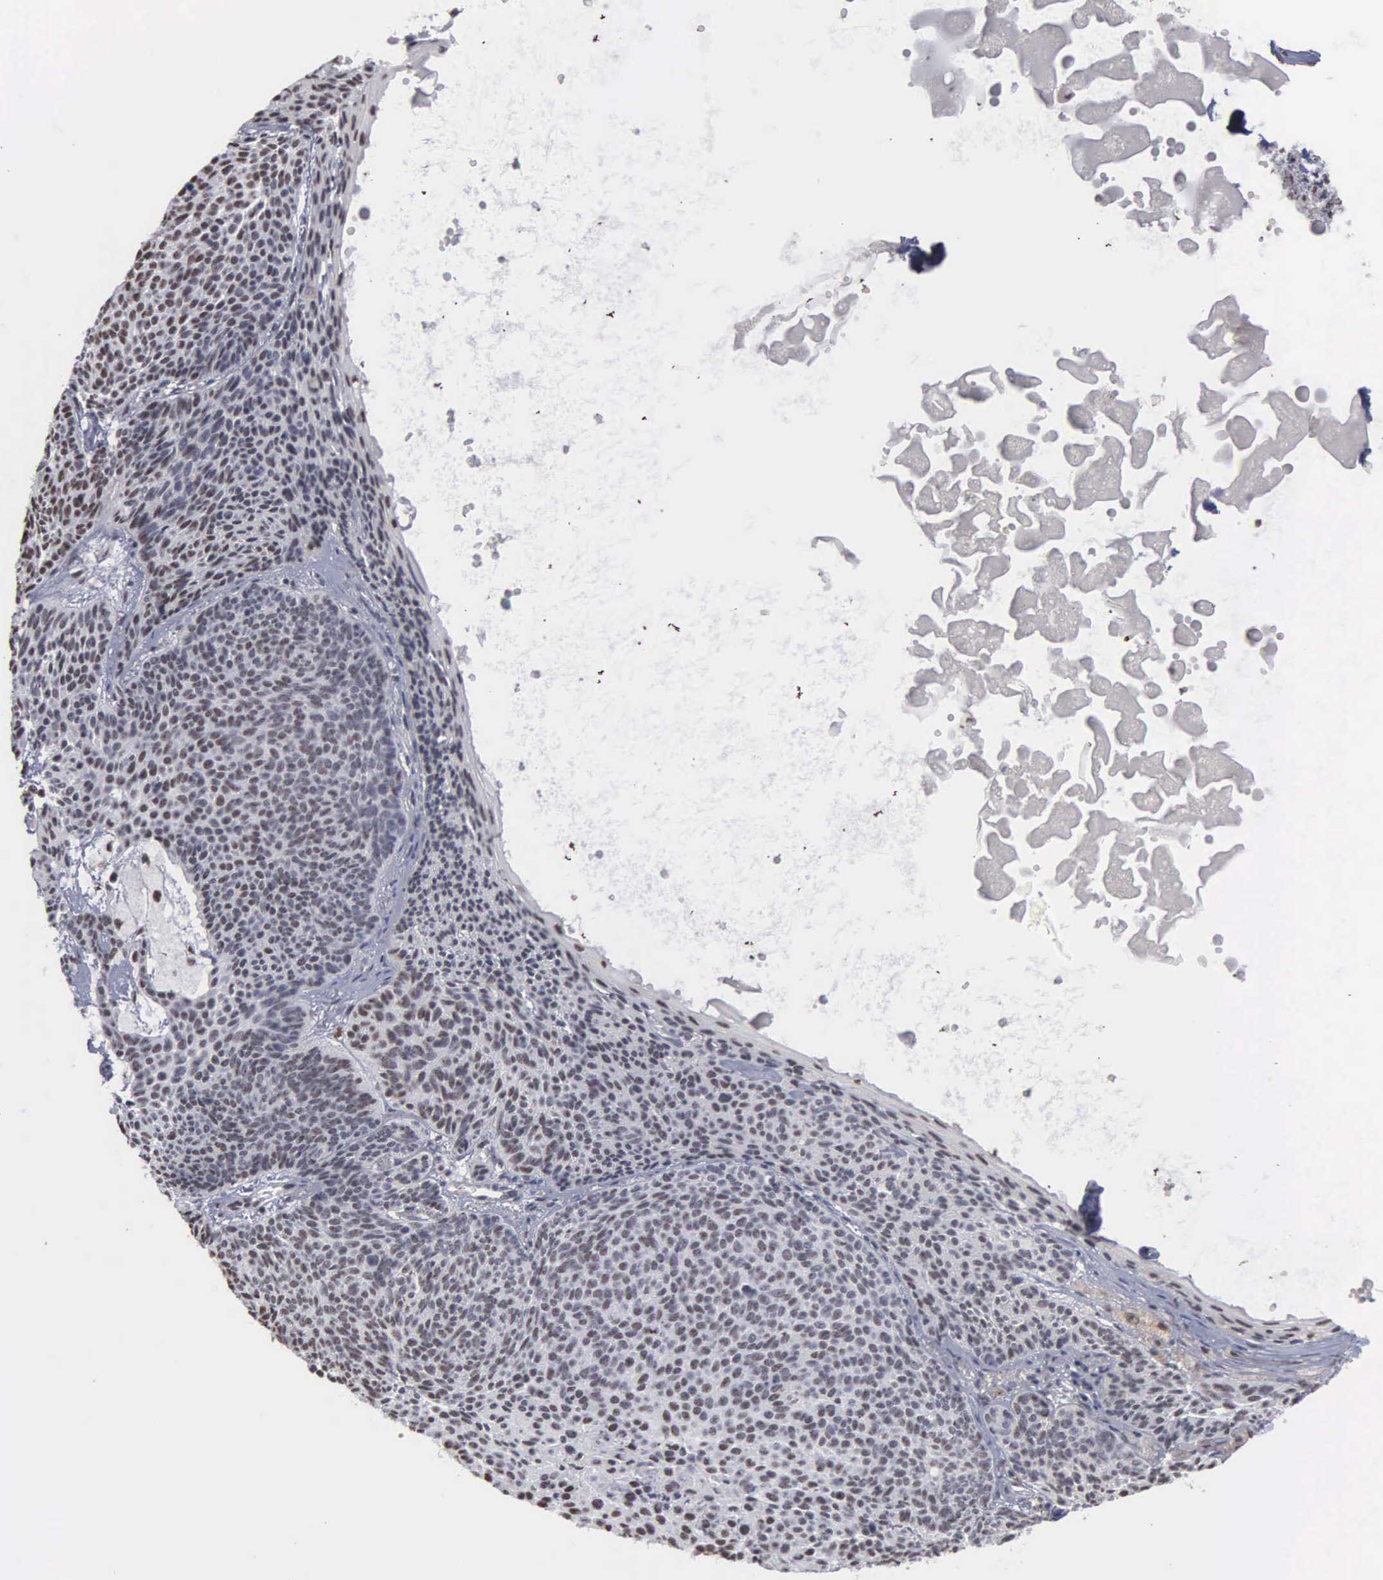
{"staining": {"intensity": "weak", "quantity": ">75%", "location": "nuclear"}, "tissue": "skin cancer", "cell_type": "Tumor cells", "image_type": "cancer", "snomed": [{"axis": "morphology", "description": "Basal cell carcinoma"}, {"axis": "topography", "description": "Skin"}], "caption": "This photomicrograph demonstrates IHC staining of human skin basal cell carcinoma, with low weak nuclear positivity in about >75% of tumor cells.", "gene": "KIAA0586", "patient": {"sex": "male", "age": 84}}